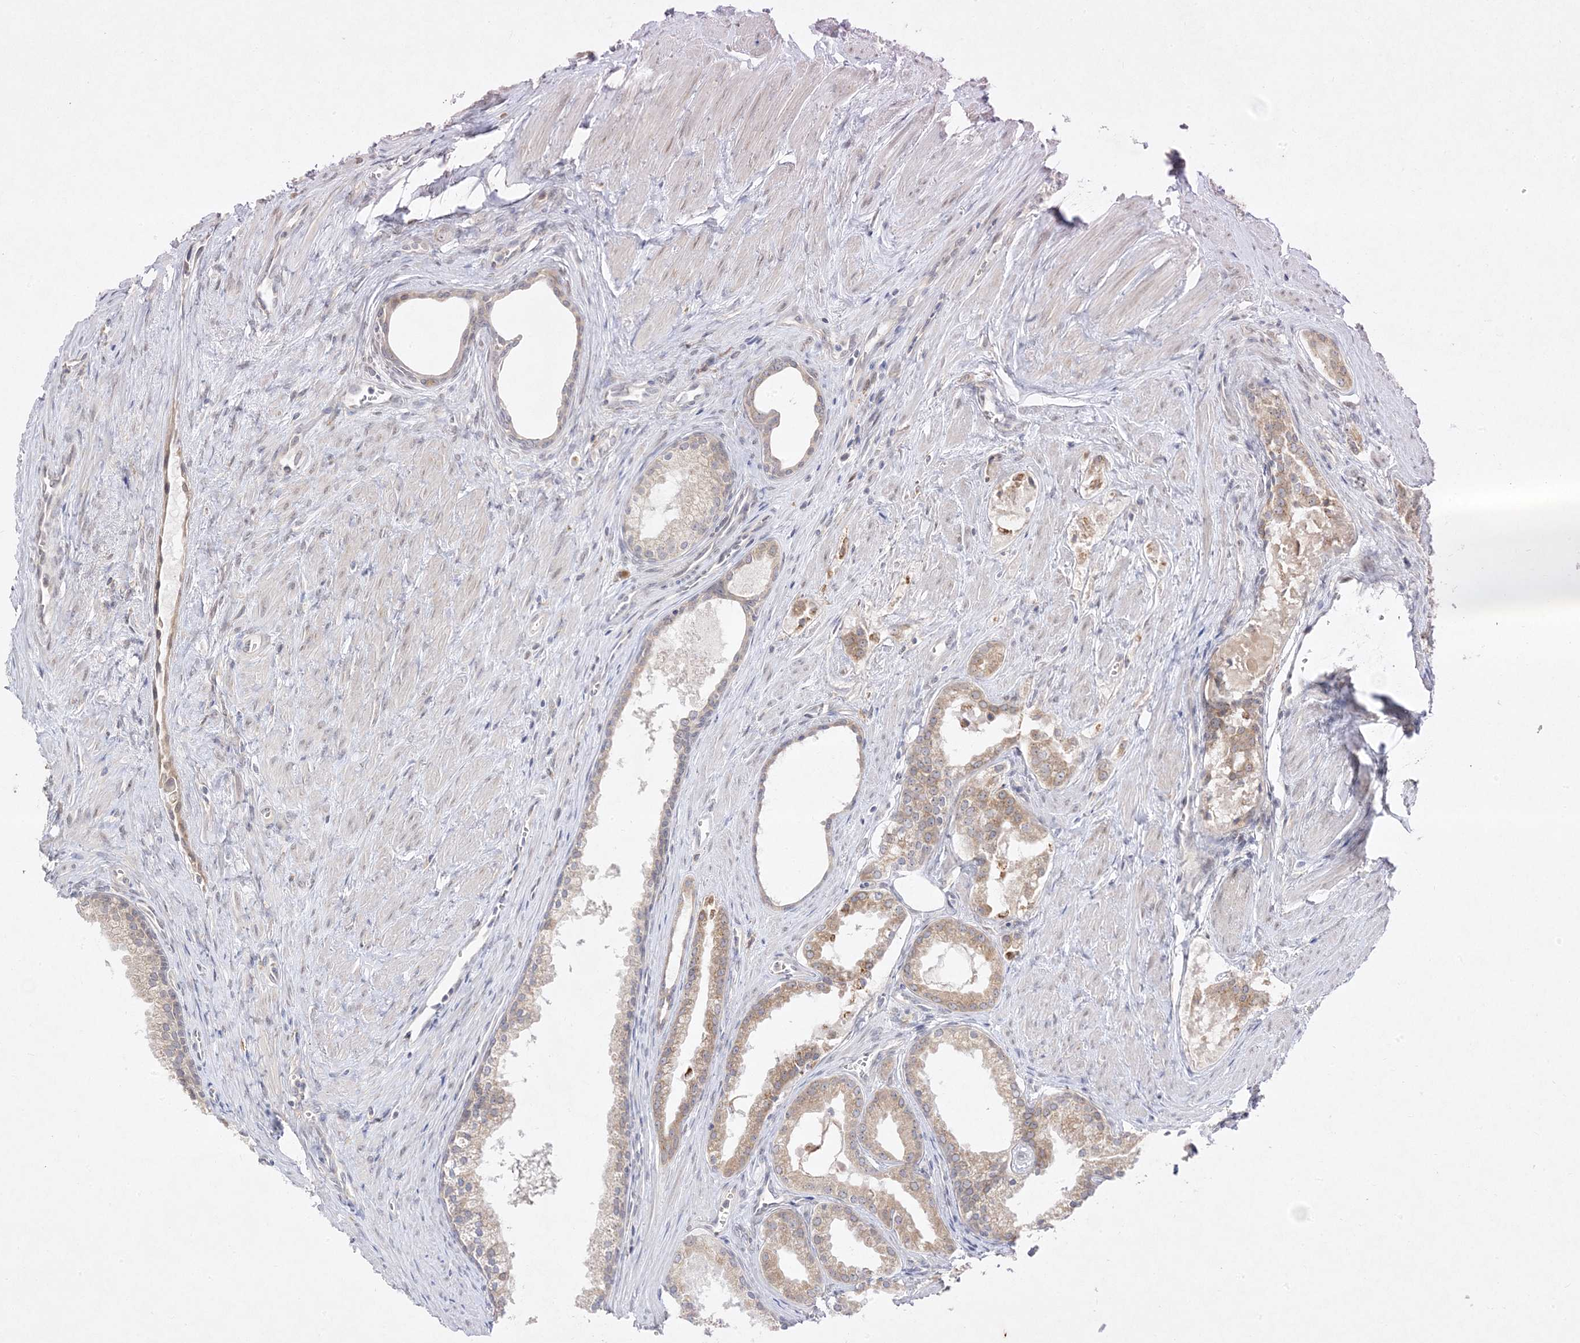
{"staining": {"intensity": "weak", "quantity": ">75%", "location": "cytoplasmic/membranous"}, "tissue": "prostate cancer", "cell_type": "Tumor cells", "image_type": "cancer", "snomed": [{"axis": "morphology", "description": "Adenocarcinoma, High grade"}, {"axis": "topography", "description": "Prostate"}], "caption": "Brown immunohistochemical staining in human prostate adenocarcinoma (high-grade) displays weak cytoplasmic/membranous positivity in about >75% of tumor cells. Using DAB (3,3'-diaminobenzidine) (brown) and hematoxylin (blue) stains, captured at high magnification using brightfield microscopy.", "gene": "C2CD2", "patient": {"sex": "male", "age": 68}}